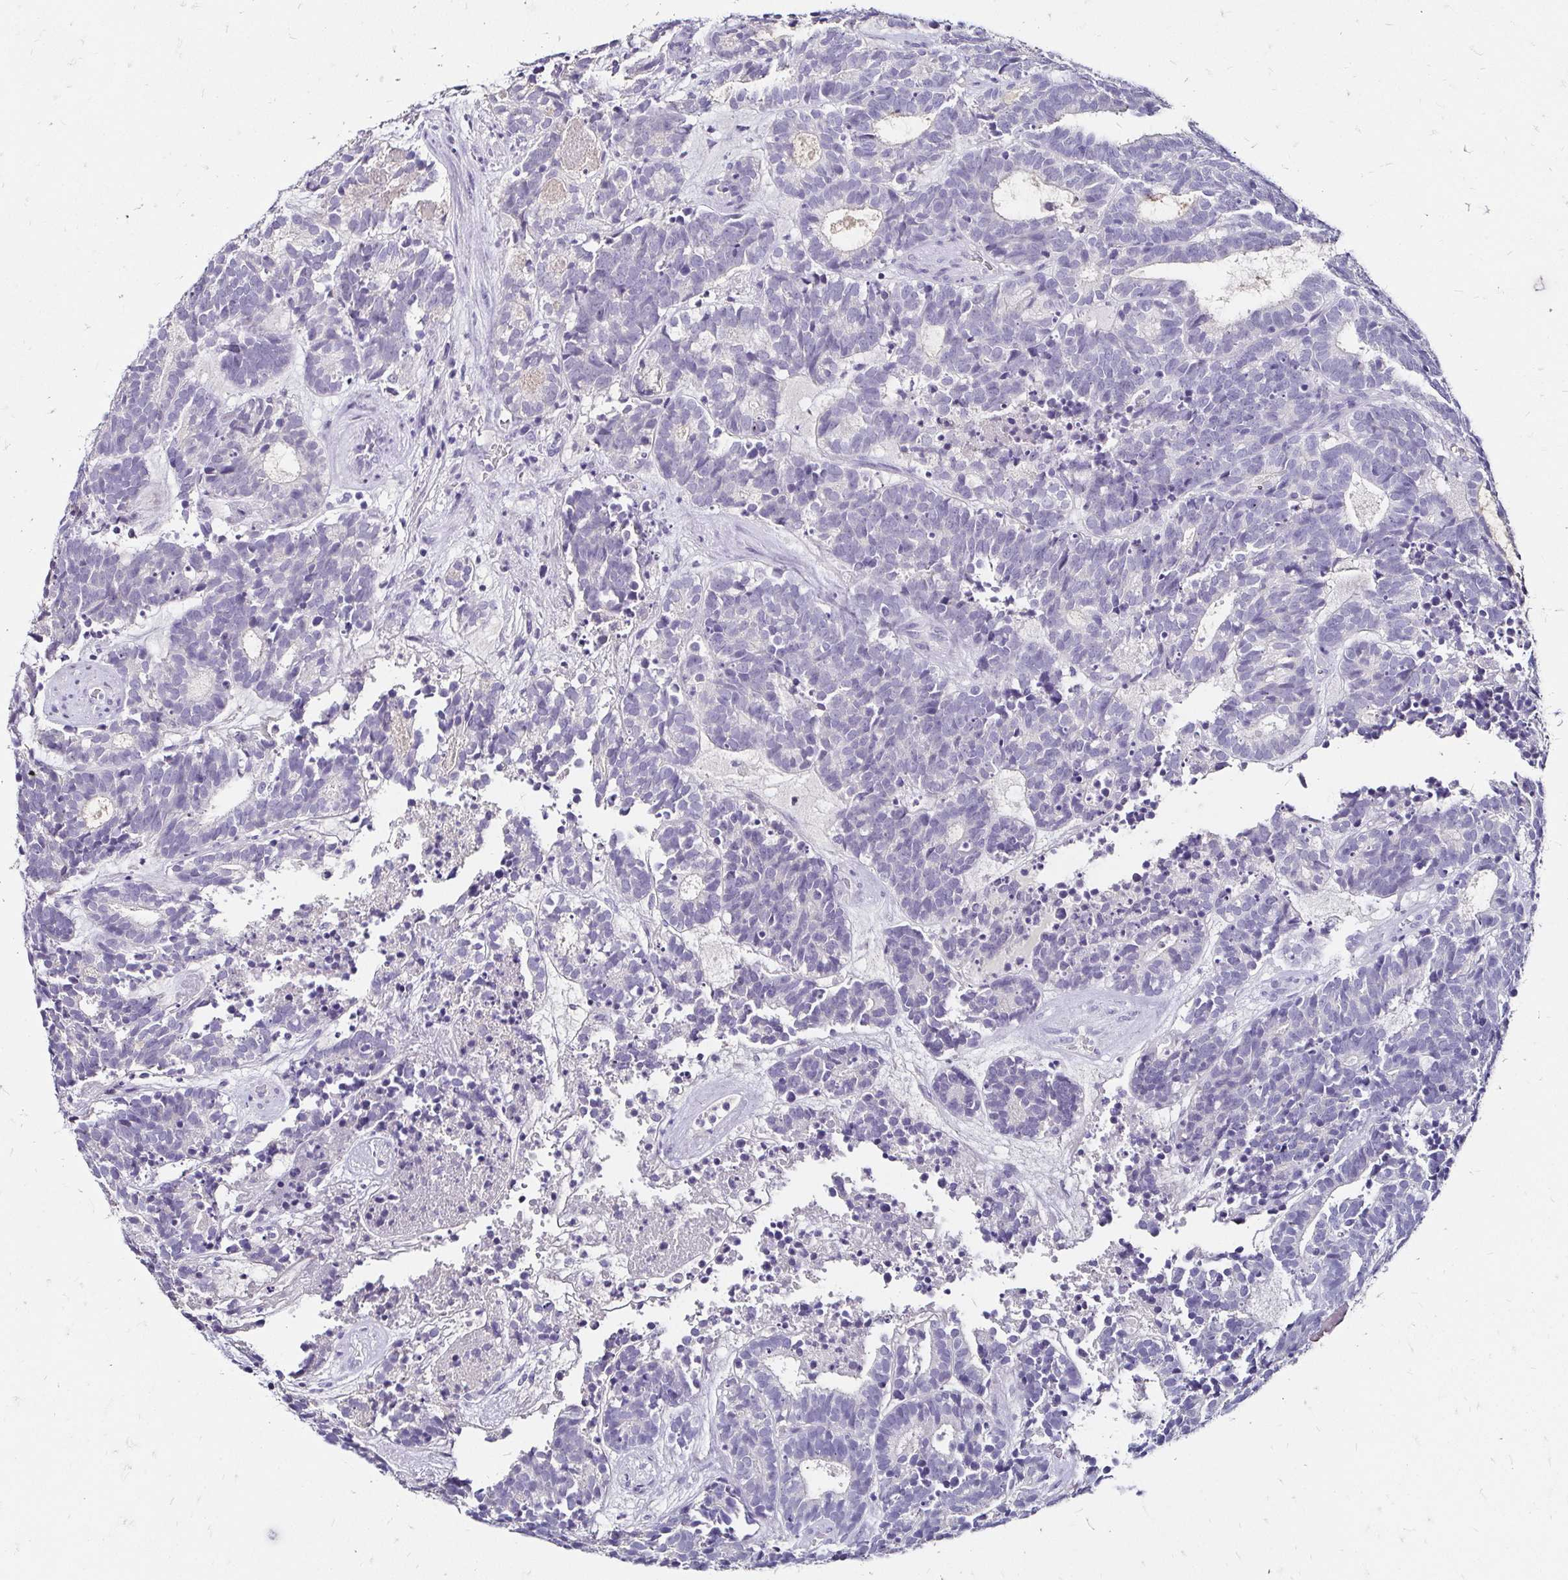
{"staining": {"intensity": "negative", "quantity": "none", "location": "none"}, "tissue": "head and neck cancer", "cell_type": "Tumor cells", "image_type": "cancer", "snomed": [{"axis": "morphology", "description": "Adenocarcinoma, NOS"}, {"axis": "topography", "description": "Head-Neck"}], "caption": "Tumor cells show no significant protein positivity in head and neck cancer.", "gene": "SCG3", "patient": {"sex": "female", "age": 81}}